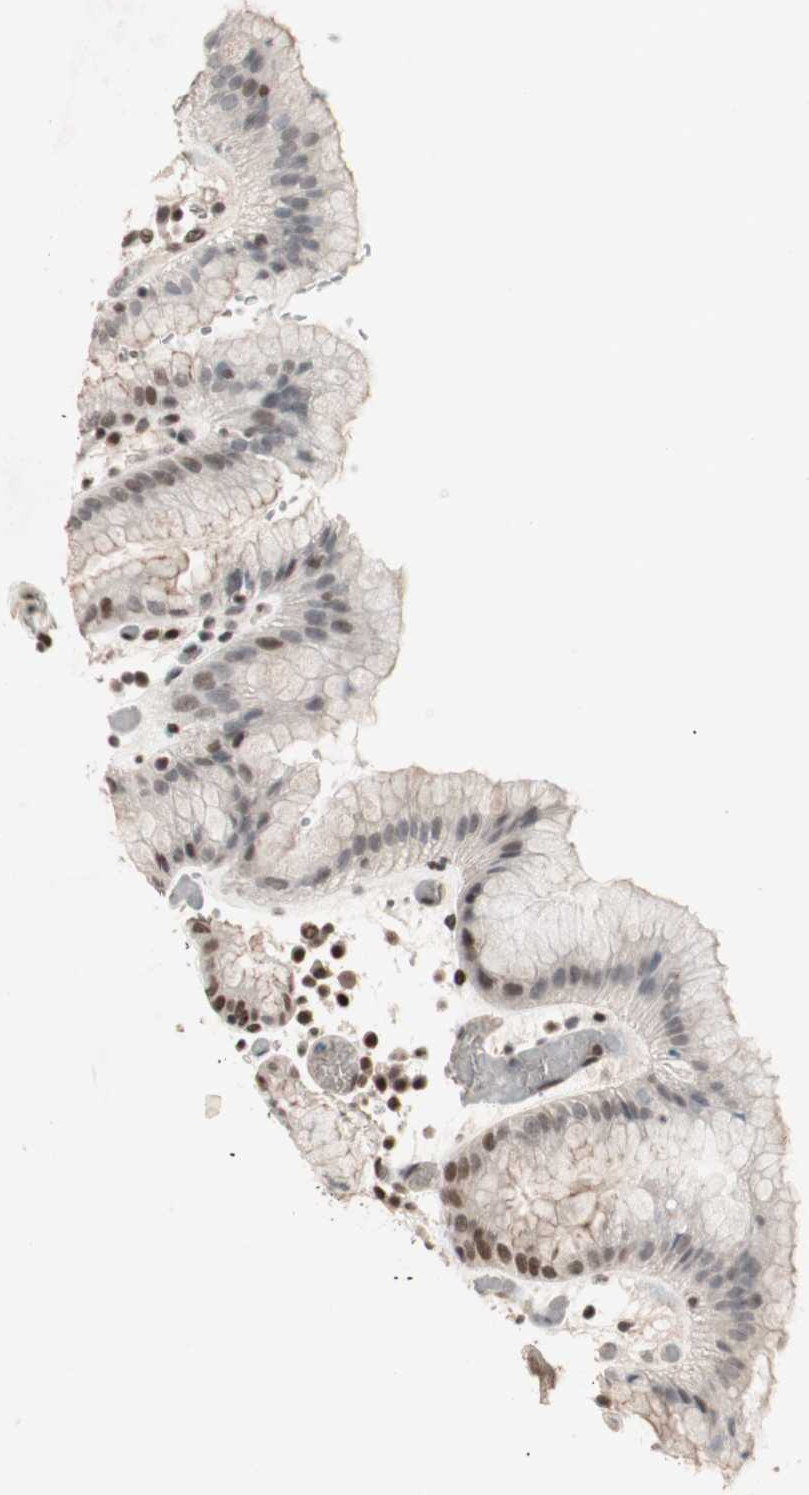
{"staining": {"intensity": "moderate", "quantity": "25%-75%", "location": "cytoplasmic/membranous,nuclear"}, "tissue": "stomach", "cell_type": "Glandular cells", "image_type": "normal", "snomed": [{"axis": "morphology", "description": "Normal tissue, NOS"}, {"axis": "topography", "description": "Stomach"}, {"axis": "topography", "description": "Stomach, lower"}], "caption": "A photomicrograph showing moderate cytoplasmic/membranous,nuclear expression in about 25%-75% of glandular cells in benign stomach, as visualized by brown immunohistochemical staining.", "gene": "MDC1", "patient": {"sex": "female", "age": 75}}